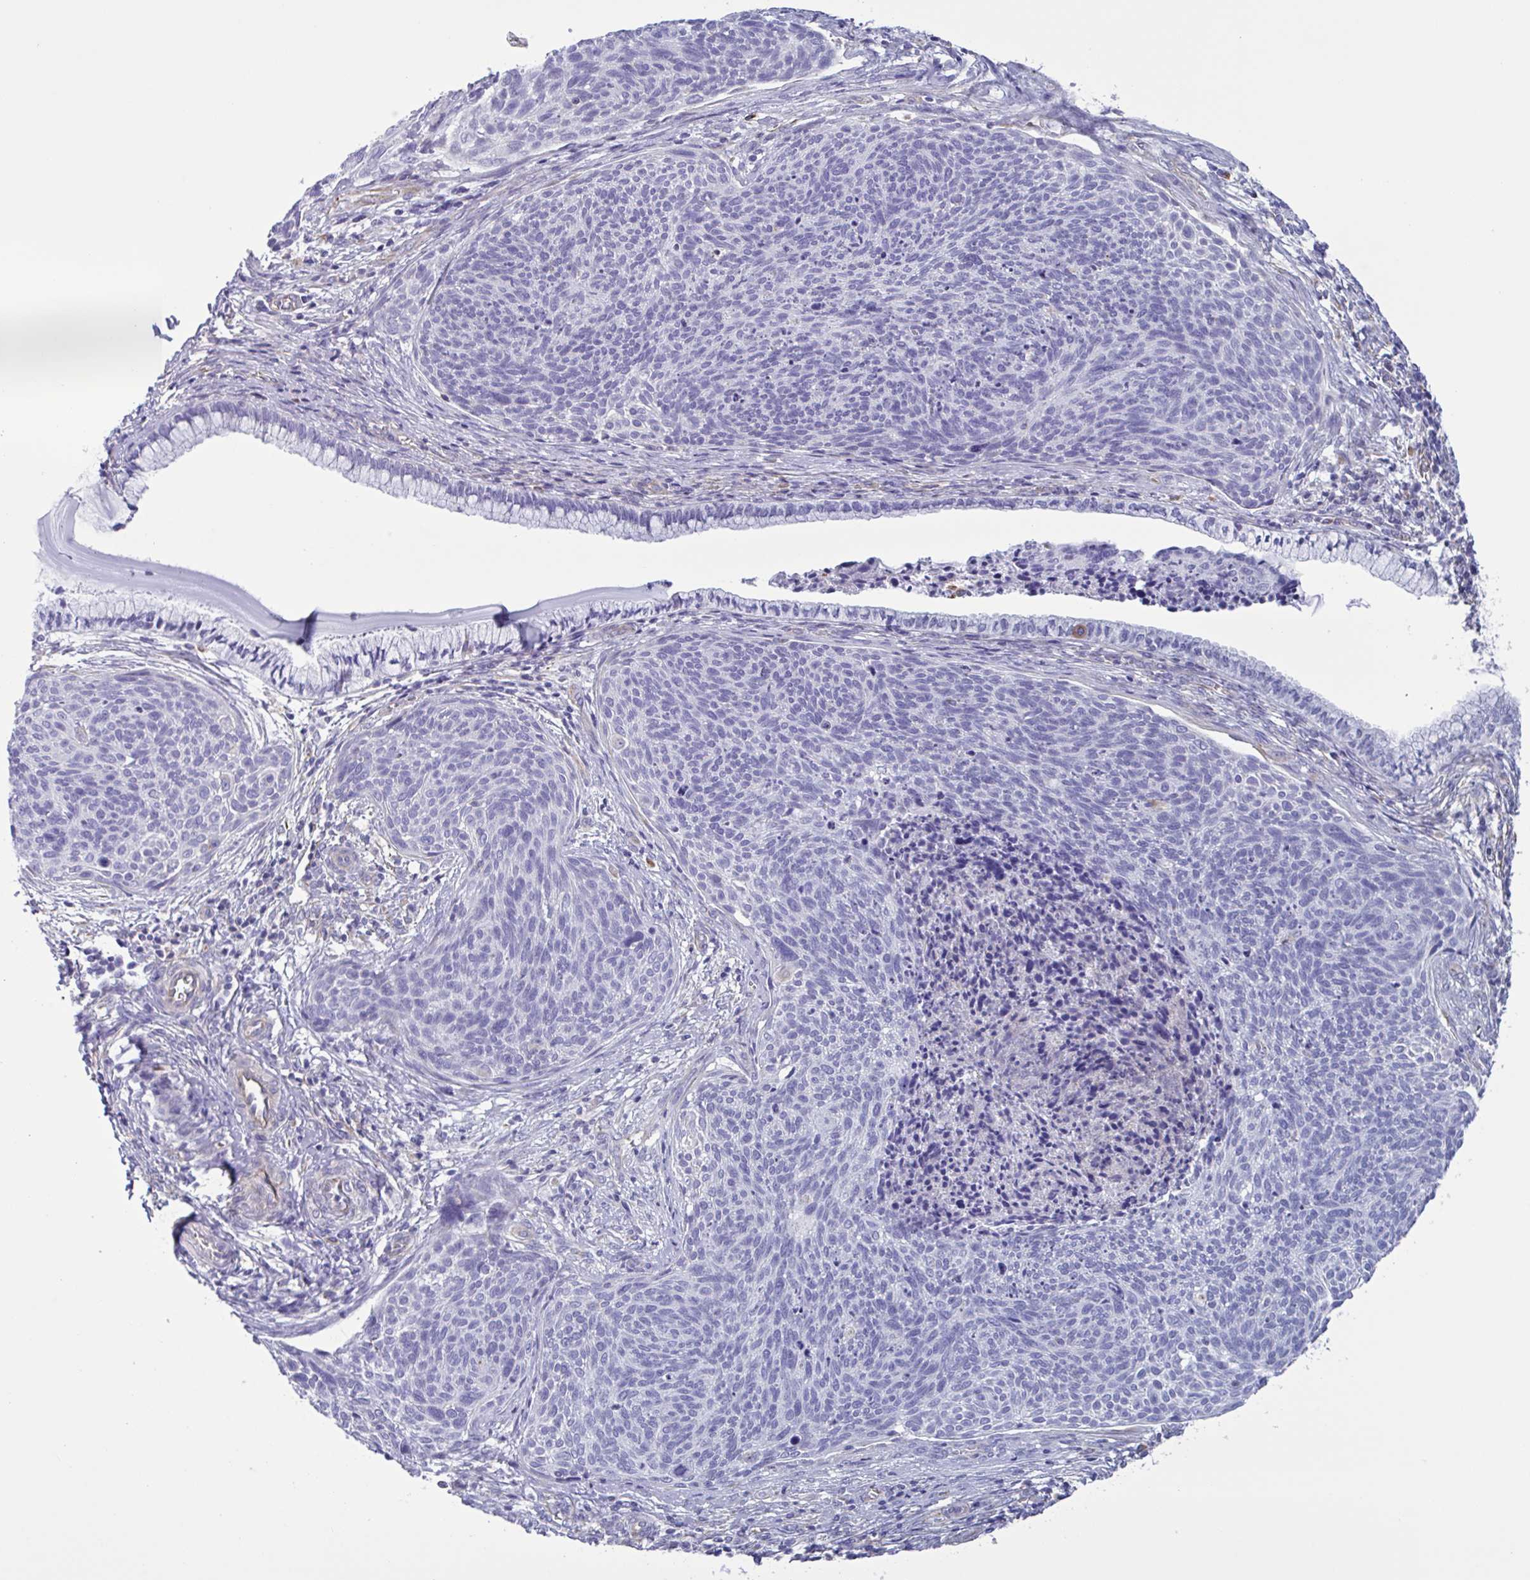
{"staining": {"intensity": "negative", "quantity": "none", "location": "none"}, "tissue": "cervical cancer", "cell_type": "Tumor cells", "image_type": "cancer", "snomed": [{"axis": "morphology", "description": "Squamous cell carcinoma, NOS"}, {"axis": "topography", "description": "Cervix"}], "caption": "Human squamous cell carcinoma (cervical) stained for a protein using immunohistochemistry displays no expression in tumor cells.", "gene": "TMEM86B", "patient": {"sex": "female", "age": 49}}